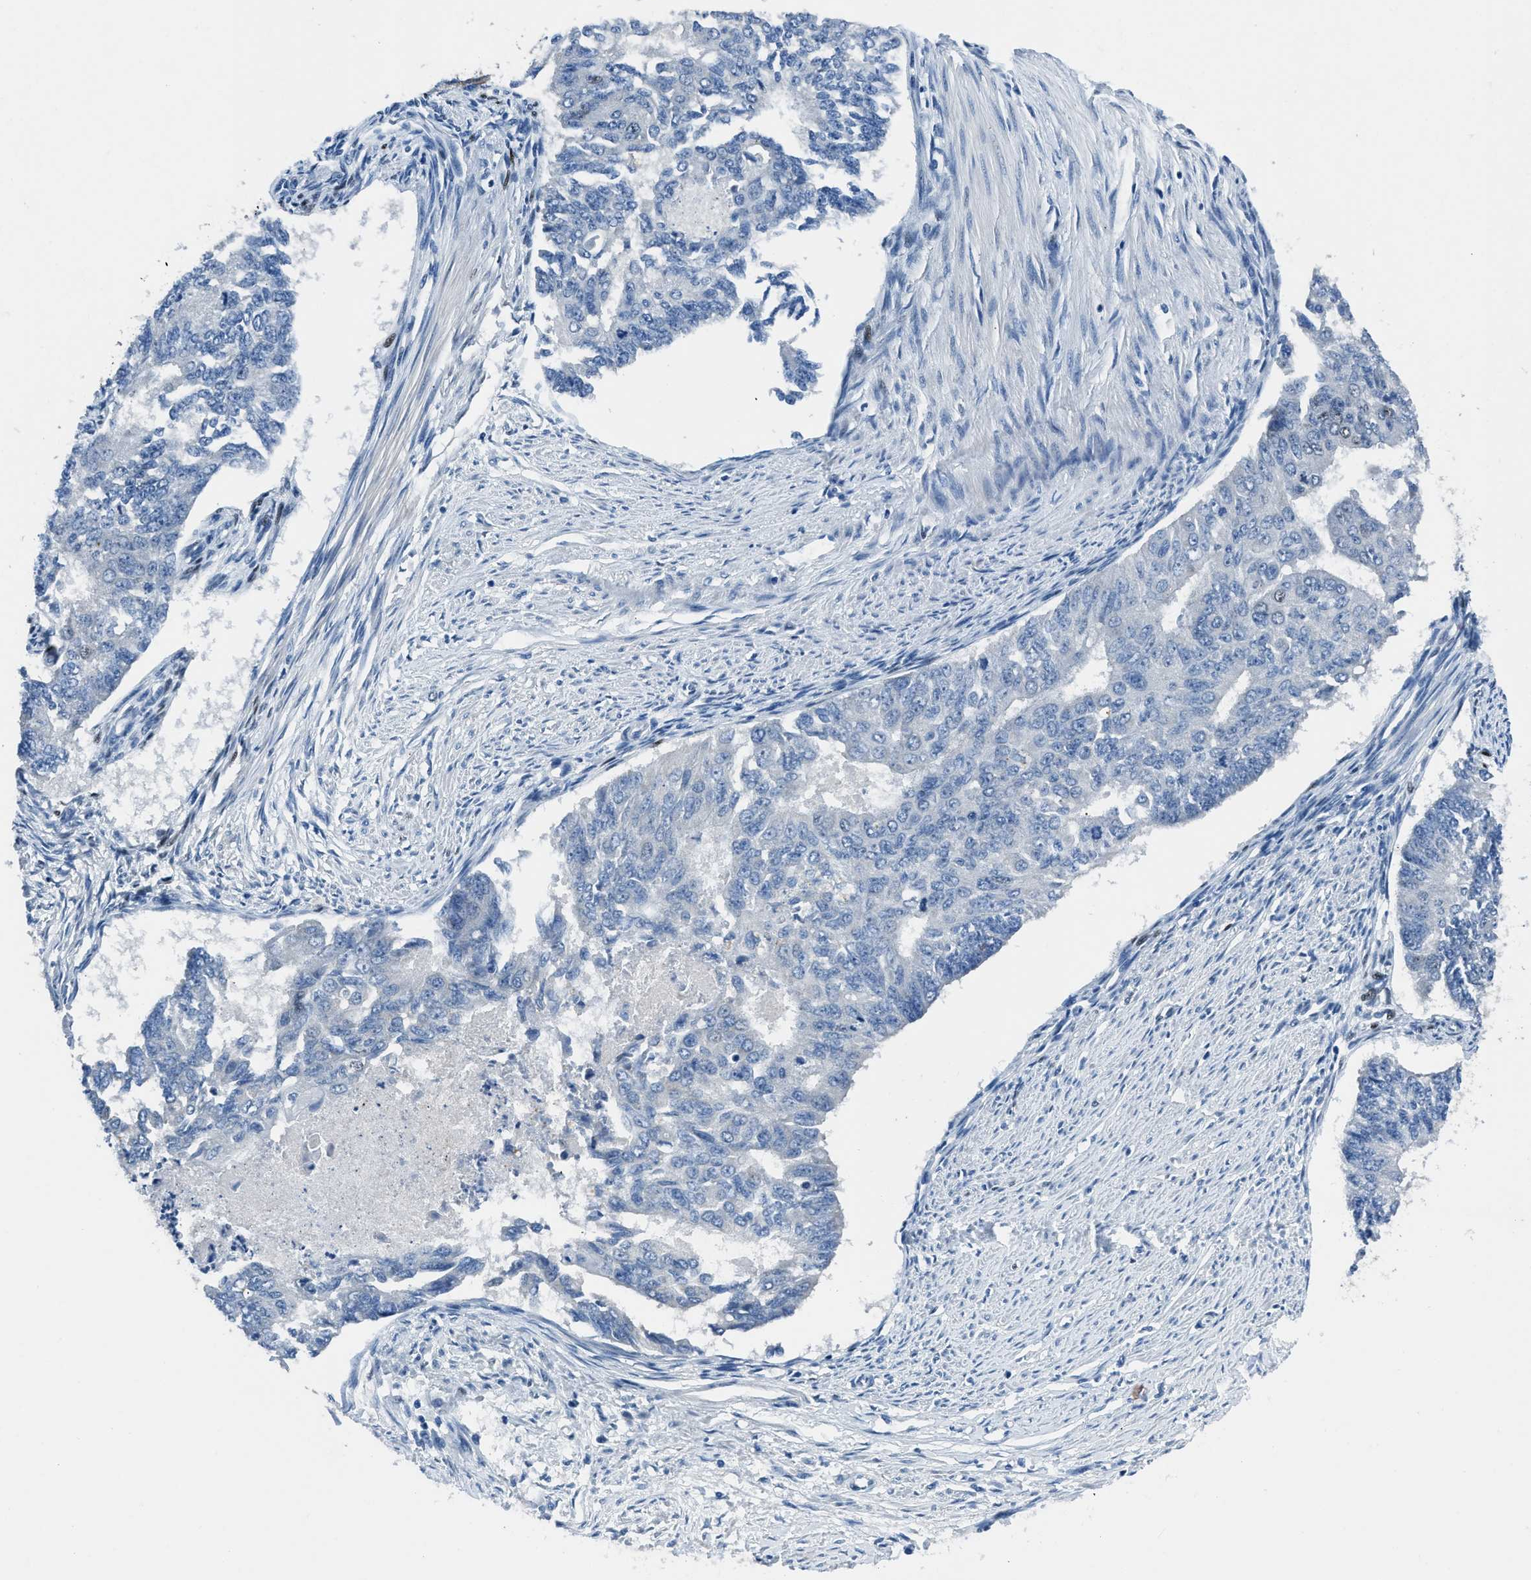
{"staining": {"intensity": "negative", "quantity": "none", "location": "none"}, "tissue": "endometrial cancer", "cell_type": "Tumor cells", "image_type": "cancer", "snomed": [{"axis": "morphology", "description": "Adenocarcinoma, NOS"}, {"axis": "topography", "description": "Endometrium"}], "caption": "IHC of human endometrial cancer (adenocarcinoma) exhibits no expression in tumor cells.", "gene": "EGR1", "patient": {"sex": "female", "age": 32}}